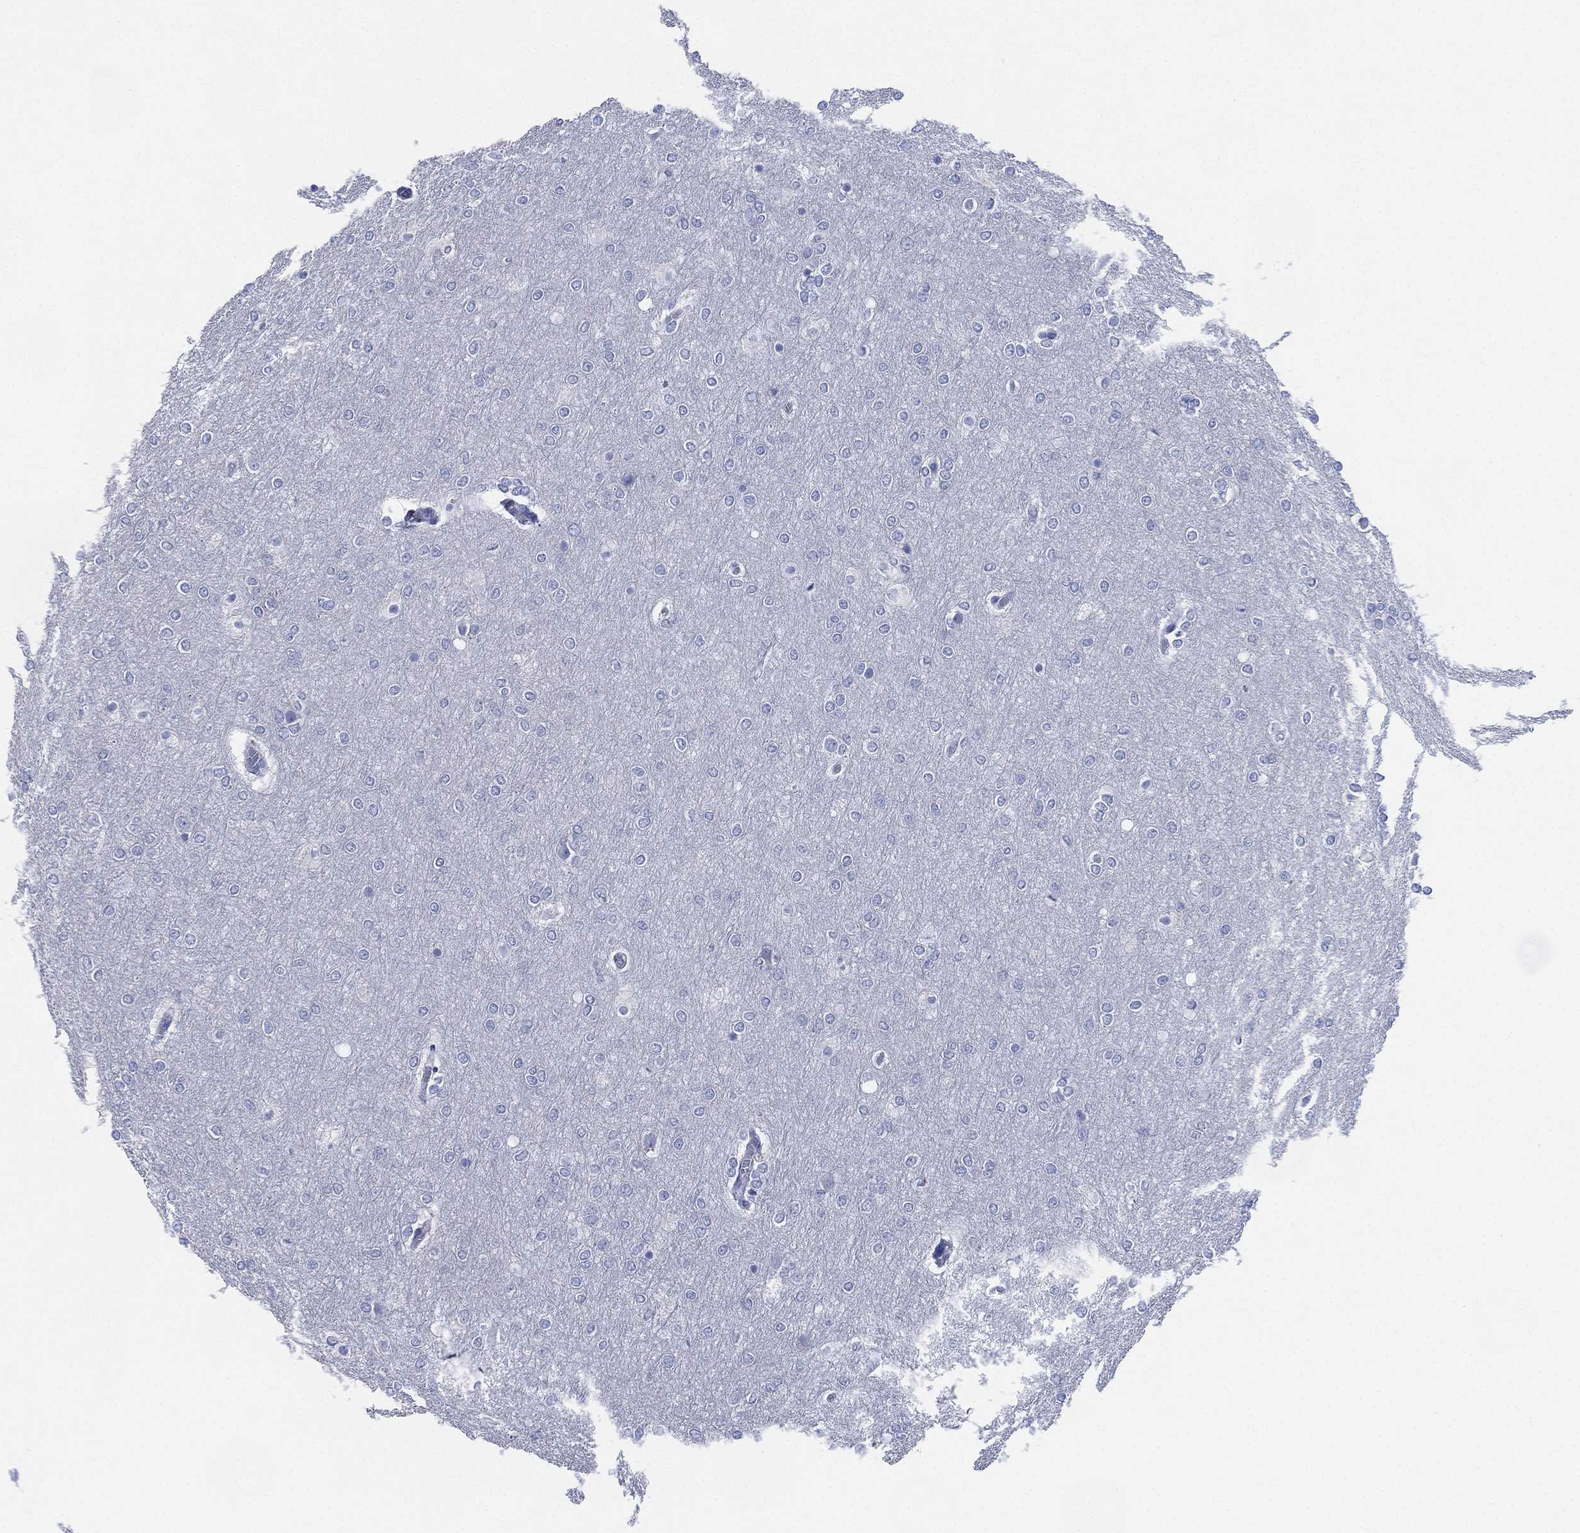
{"staining": {"intensity": "negative", "quantity": "none", "location": "none"}, "tissue": "glioma", "cell_type": "Tumor cells", "image_type": "cancer", "snomed": [{"axis": "morphology", "description": "Glioma, malignant, High grade"}, {"axis": "topography", "description": "Brain"}], "caption": "Immunohistochemistry (IHC) of malignant glioma (high-grade) shows no staining in tumor cells. The staining was performed using DAB to visualize the protein expression in brown, while the nuclei were stained in blue with hematoxylin (Magnification: 20x).", "gene": "ADAD2", "patient": {"sex": "female", "age": 61}}